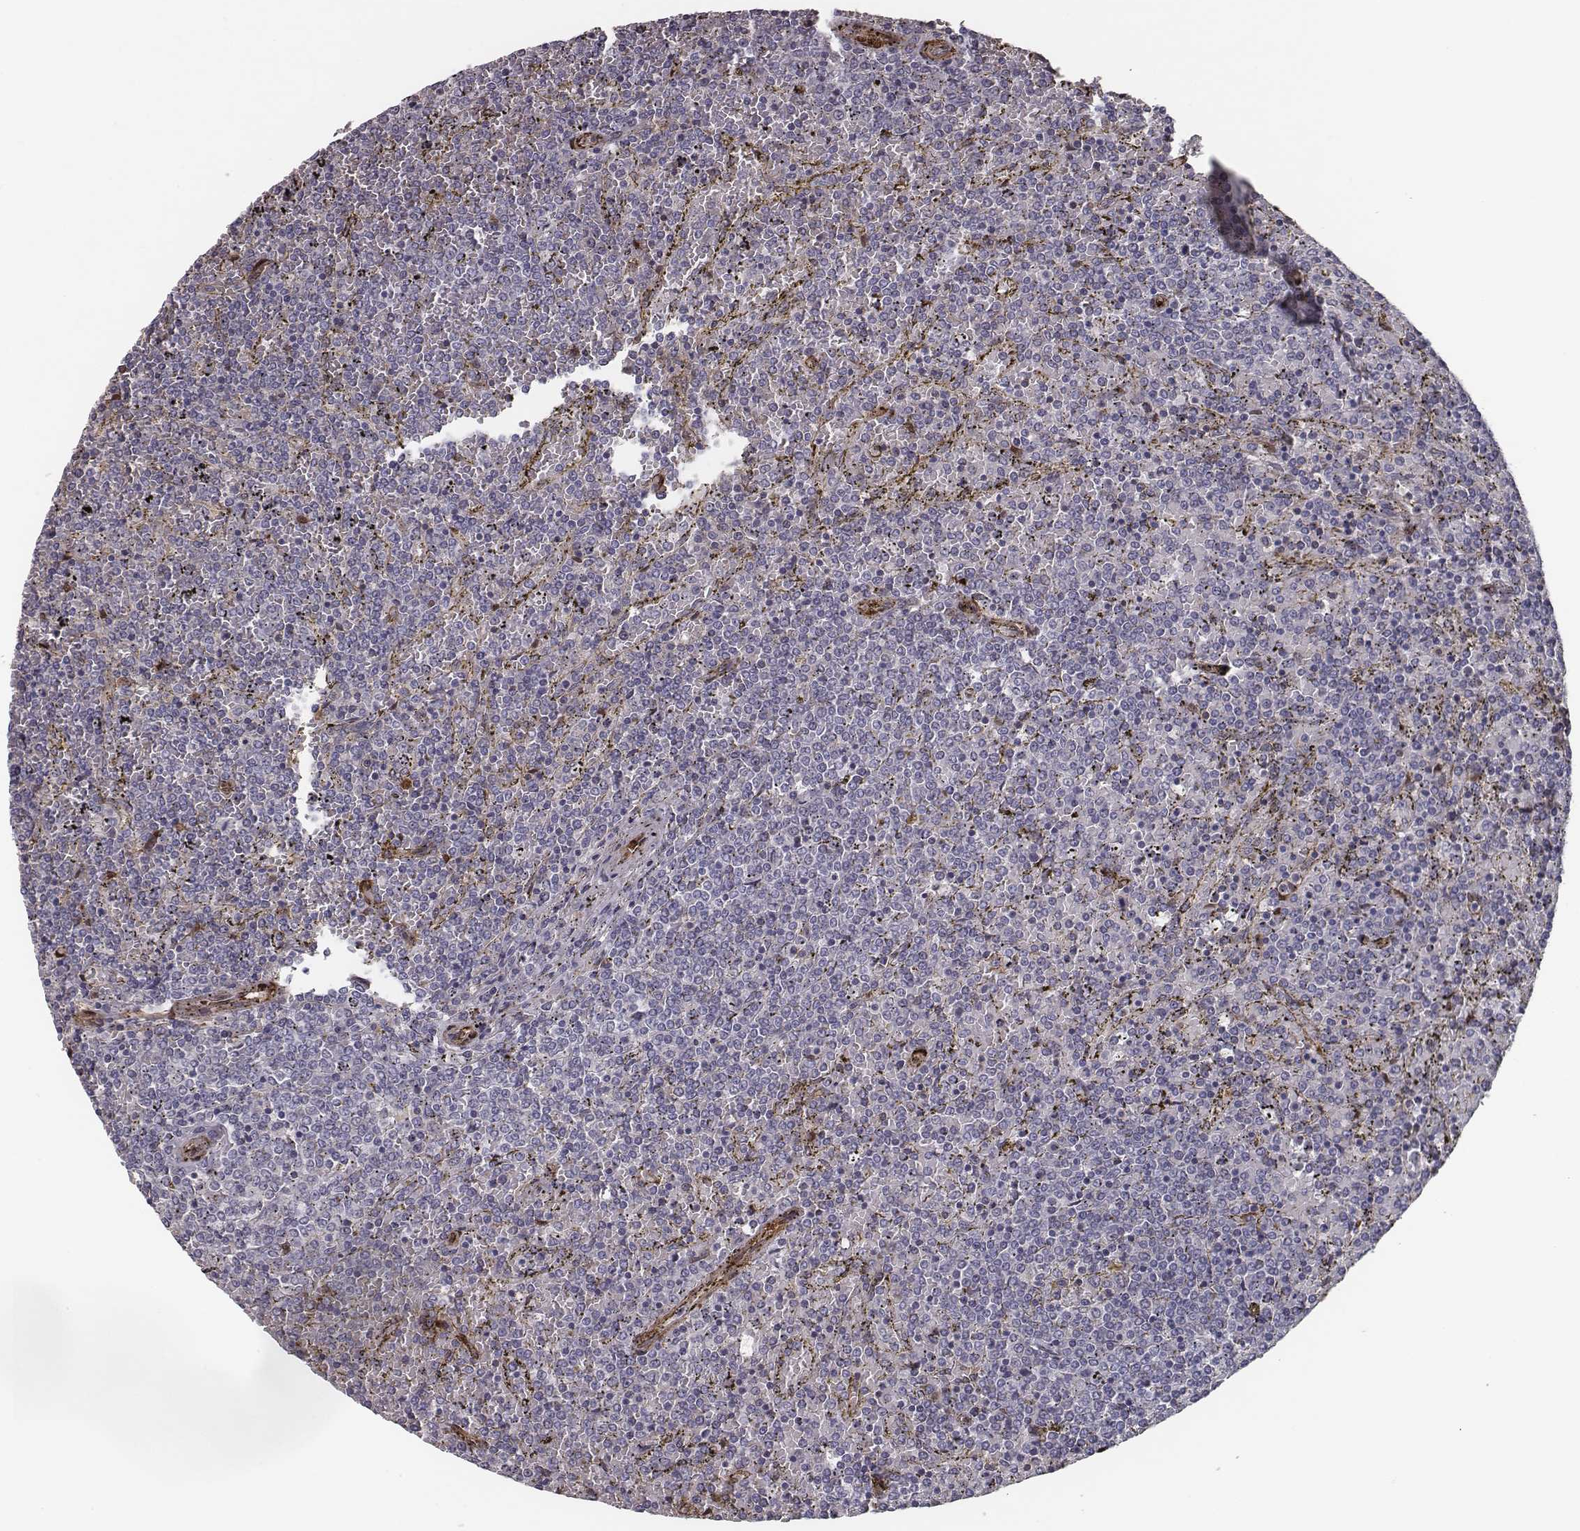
{"staining": {"intensity": "negative", "quantity": "none", "location": "none"}, "tissue": "lymphoma", "cell_type": "Tumor cells", "image_type": "cancer", "snomed": [{"axis": "morphology", "description": "Malignant lymphoma, non-Hodgkin's type, Low grade"}, {"axis": "topography", "description": "Spleen"}], "caption": "IHC of human lymphoma demonstrates no positivity in tumor cells.", "gene": "ISYNA1", "patient": {"sex": "female", "age": 77}}